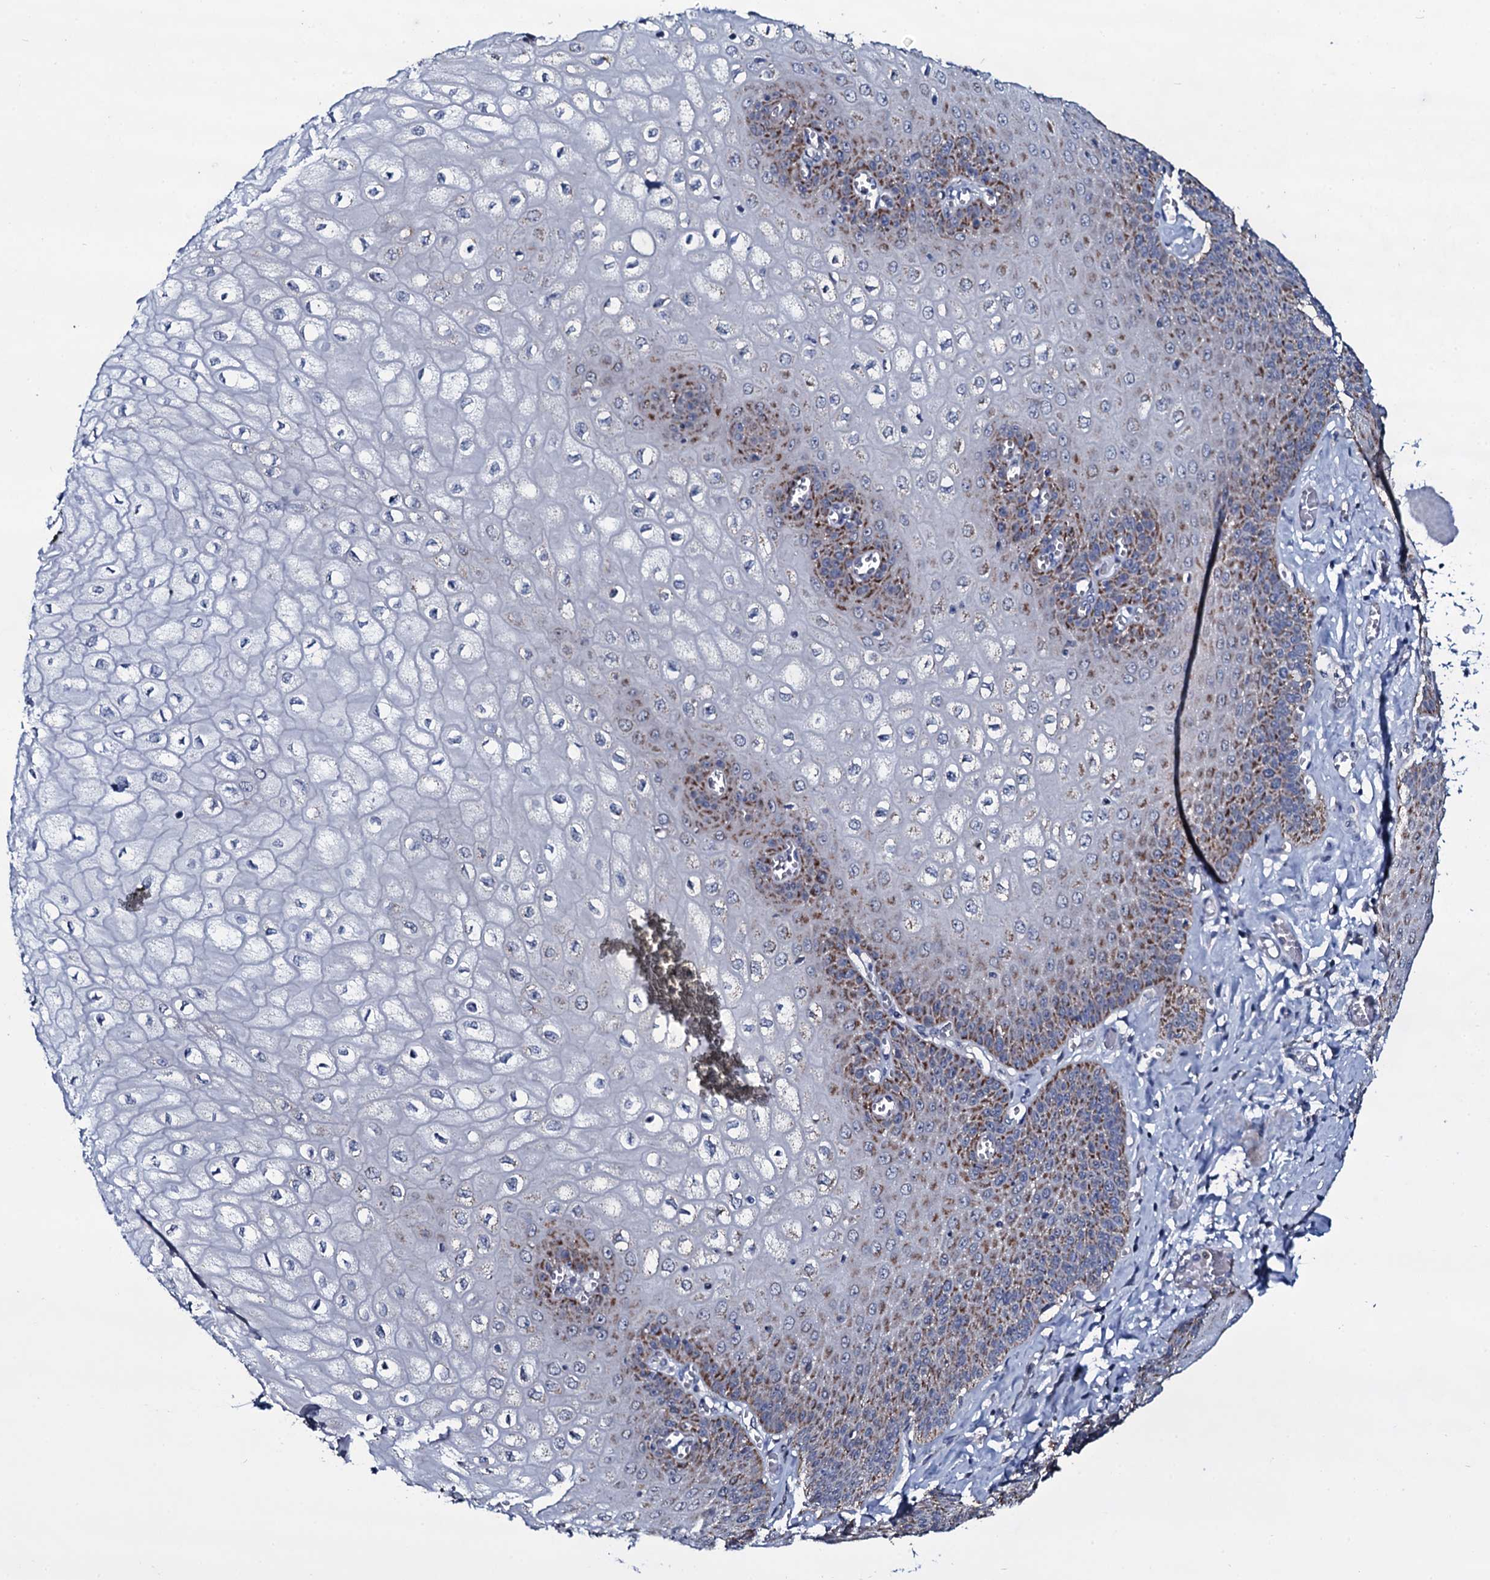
{"staining": {"intensity": "strong", "quantity": "25%-75%", "location": "cytoplasmic/membranous"}, "tissue": "esophagus", "cell_type": "Squamous epithelial cells", "image_type": "normal", "snomed": [{"axis": "morphology", "description": "Normal tissue, NOS"}, {"axis": "topography", "description": "Esophagus"}], "caption": "Squamous epithelial cells reveal high levels of strong cytoplasmic/membranous staining in approximately 25%-75% of cells in benign human esophagus. (DAB (3,3'-diaminobenzidine) IHC, brown staining for protein, blue staining for nuclei).", "gene": "WIPF3", "patient": {"sex": "male", "age": 60}}